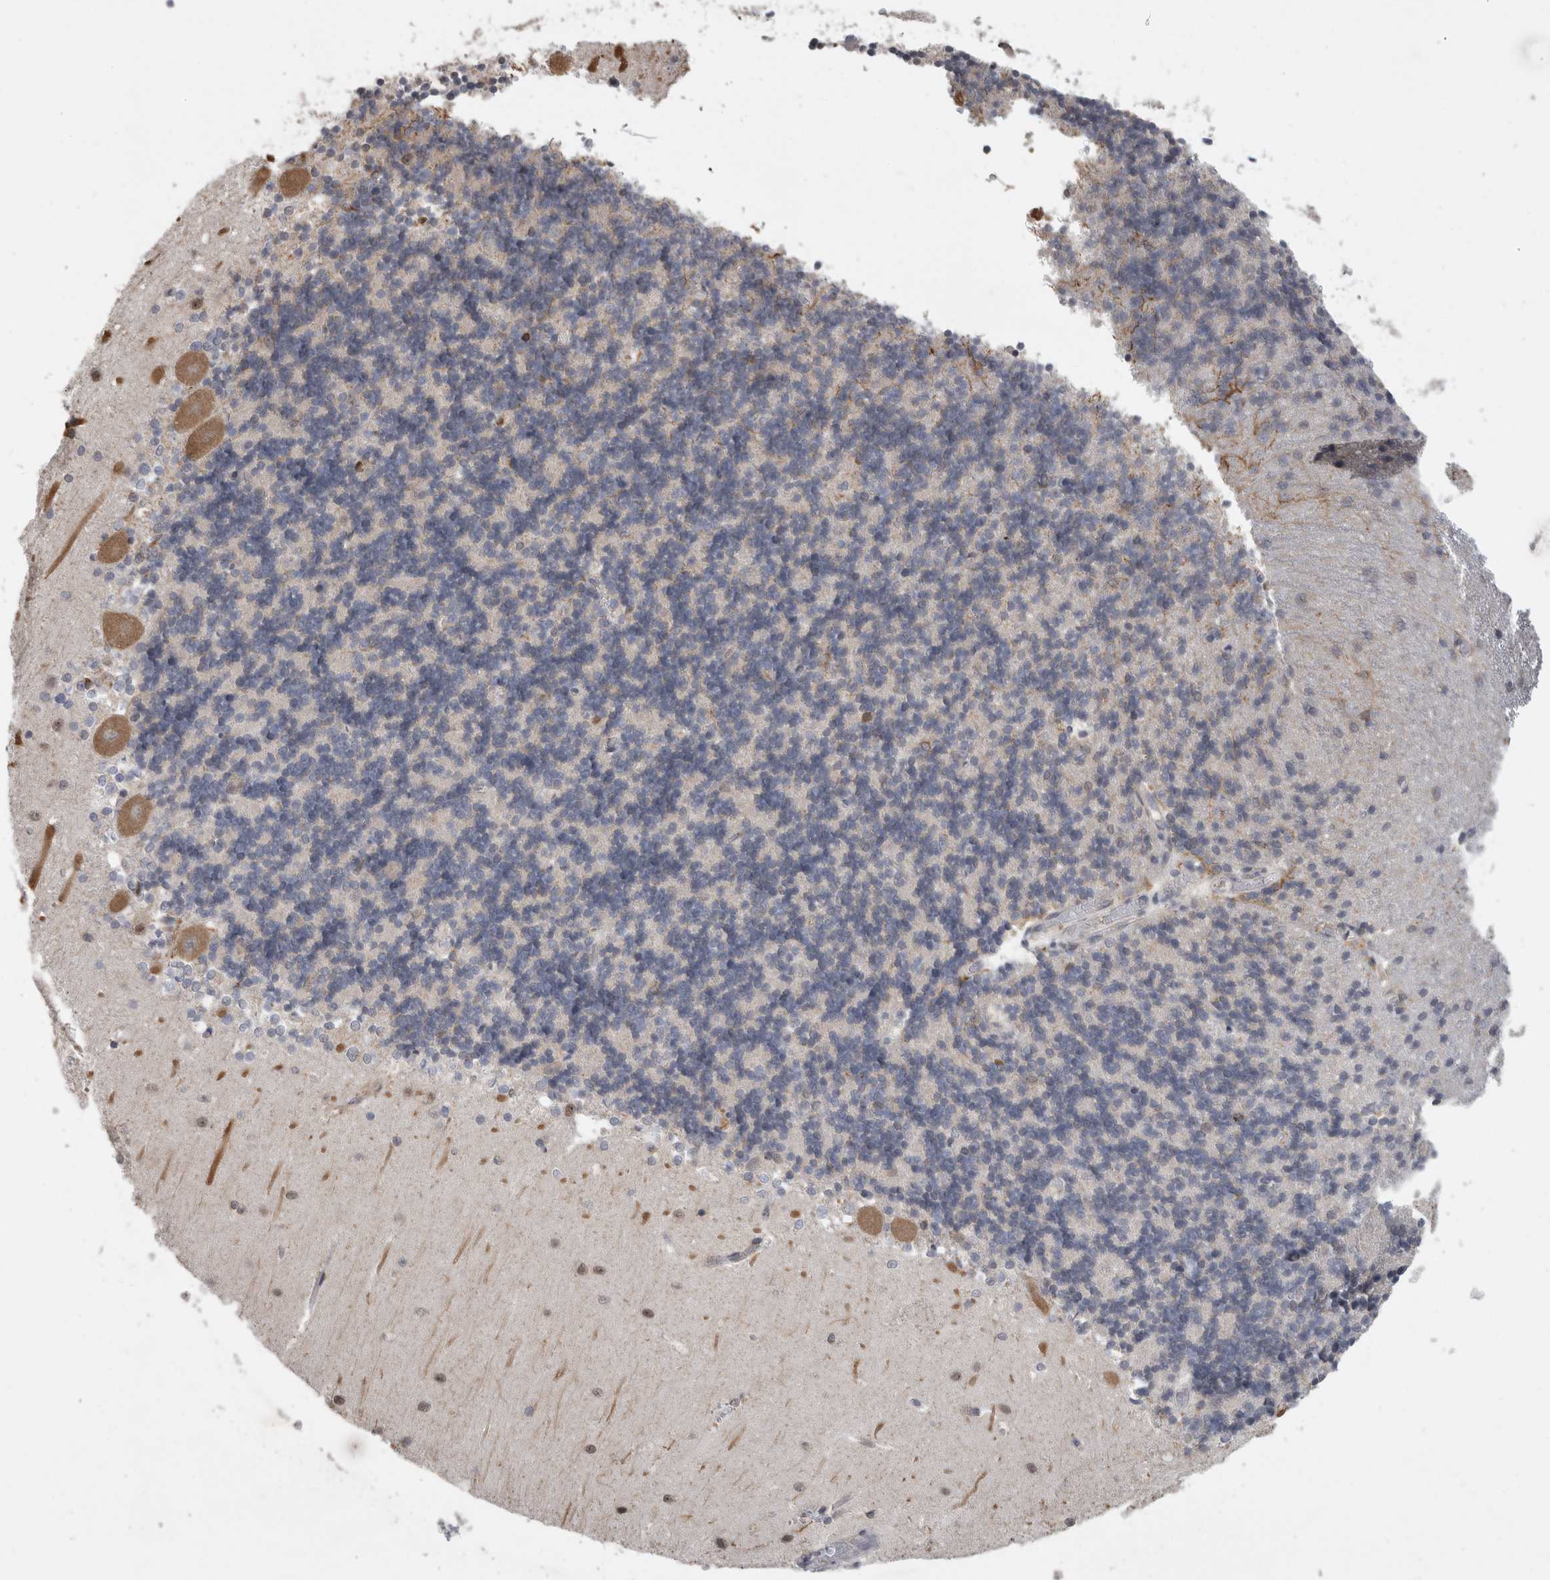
{"staining": {"intensity": "weak", "quantity": "25%-75%", "location": "cytoplasmic/membranous"}, "tissue": "cerebellum", "cell_type": "Cells in granular layer", "image_type": "normal", "snomed": [{"axis": "morphology", "description": "Normal tissue, NOS"}, {"axis": "topography", "description": "Cerebellum"}], "caption": "Protein staining of normal cerebellum displays weak cytoplasmic/membranous positivity in approximately 25%-75% of cells in granular layer.", "gene": "DYRK2", "patient": {"sex": "male", "age": 37}}